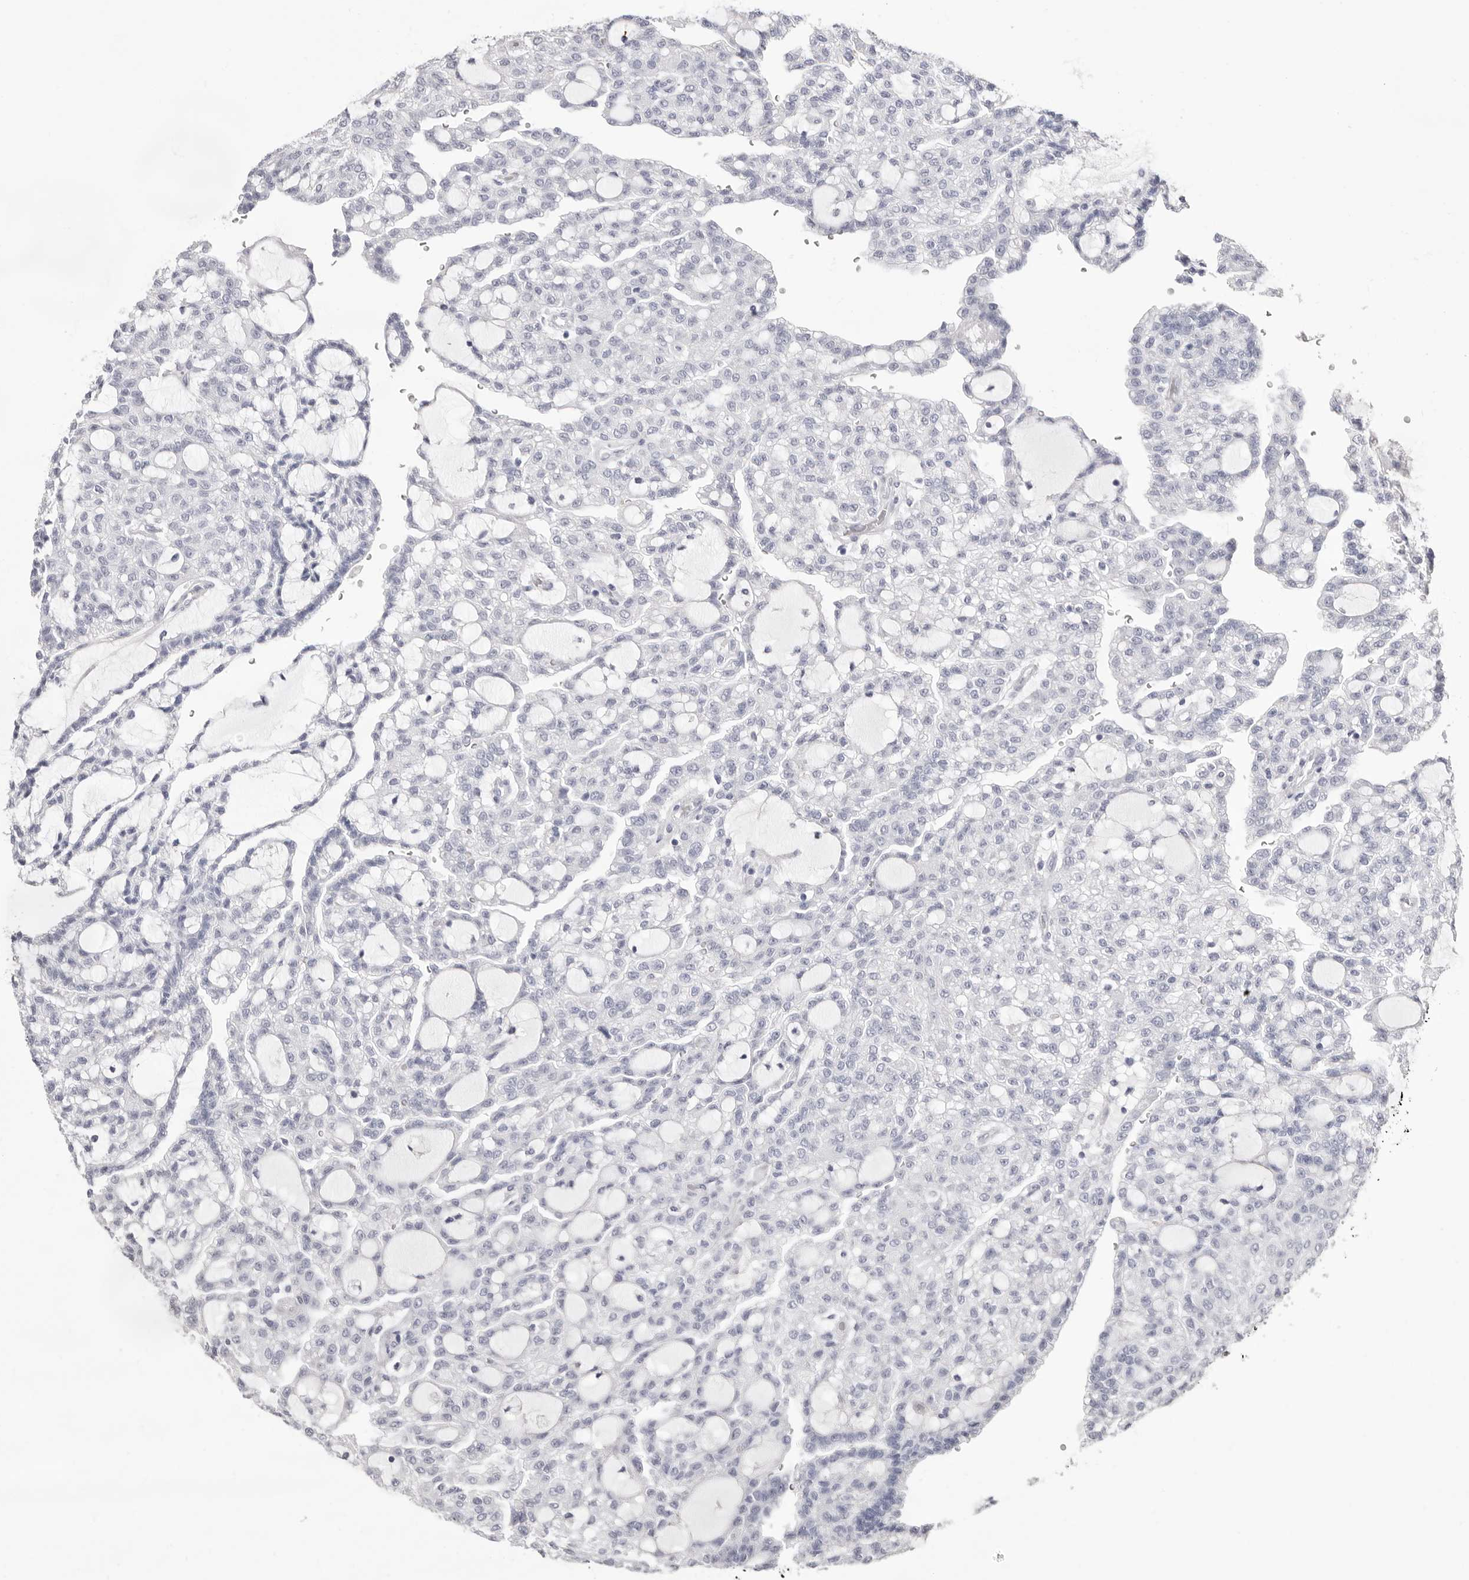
{"staining": {"intensity": "negative", "quantity": "none", "location": "none"}, "tissue": "renal cancer", "cell_type": "Tumor cells", "image_type": "cancer", "snomed": [{"axis": "morphology", "description": "Adenocarcinoma, NOS"}, {"axis": "topography", "description": "Kidney"}], "caption": "A high-resolution photomicrograph shows immunohistochemistry (IHC) staining of renal cancer (adenocarcinoma), which shows no significant staining in tumor cells.", "gene": "LPO", "patient": {"sex": "male", "age": 63}}